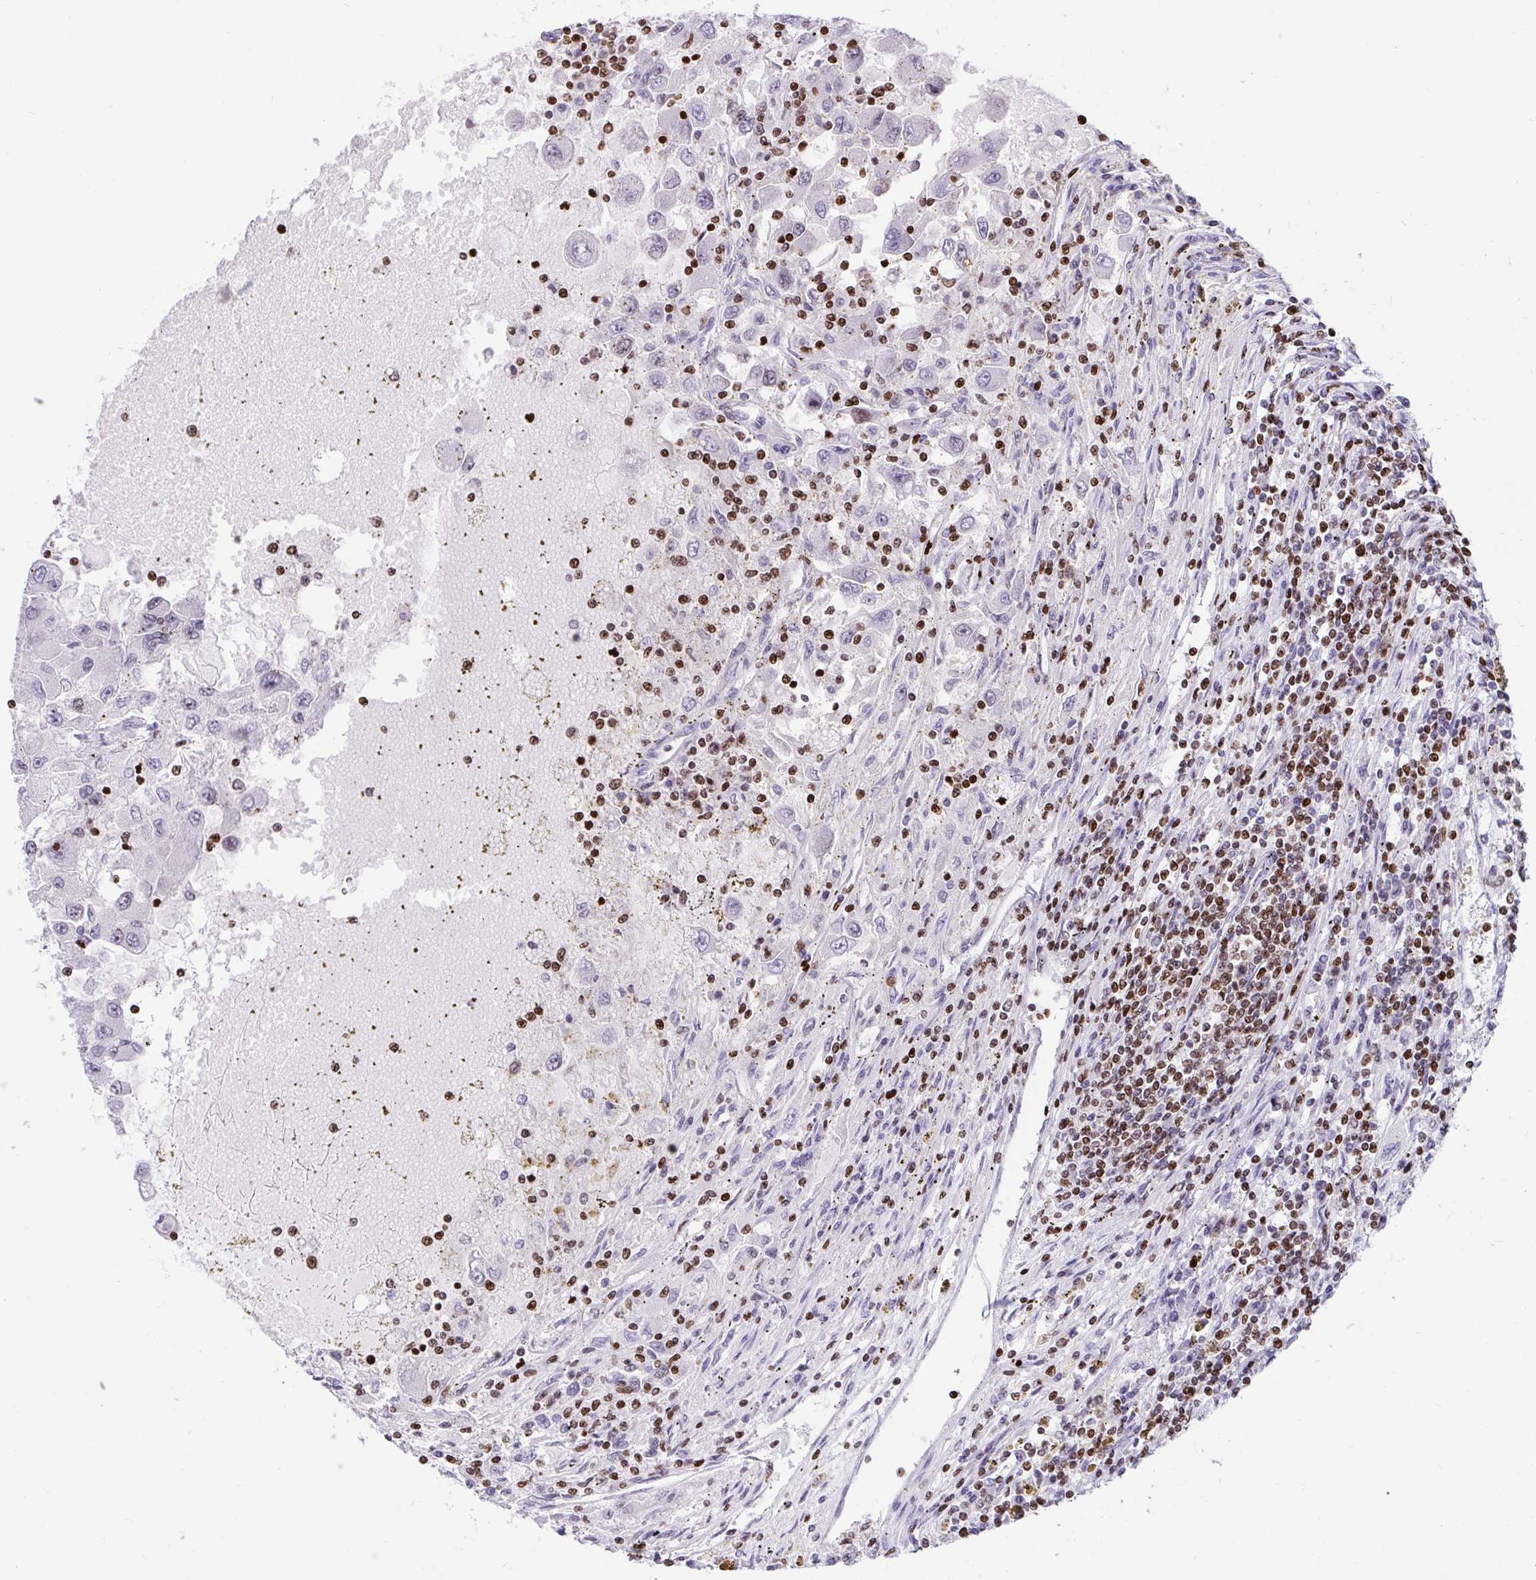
{"staining": {"intensity": "negative", "quantity": "none", "location": "none"}, "tissue": "renal cancer", "cell_type": "Tumor cells", "image_type": "cancer", "snomed": [{"axis": "morphology", "description": "Adenocarcinoma, NOS"}, {"axis": "topography", "description": "Kidney"}], "caption": "Tumor cells show no significant protein staining in renal adenocarcinoma.", "gene": "HMGB2", "patient": {"sex": "female", "age": 67}}